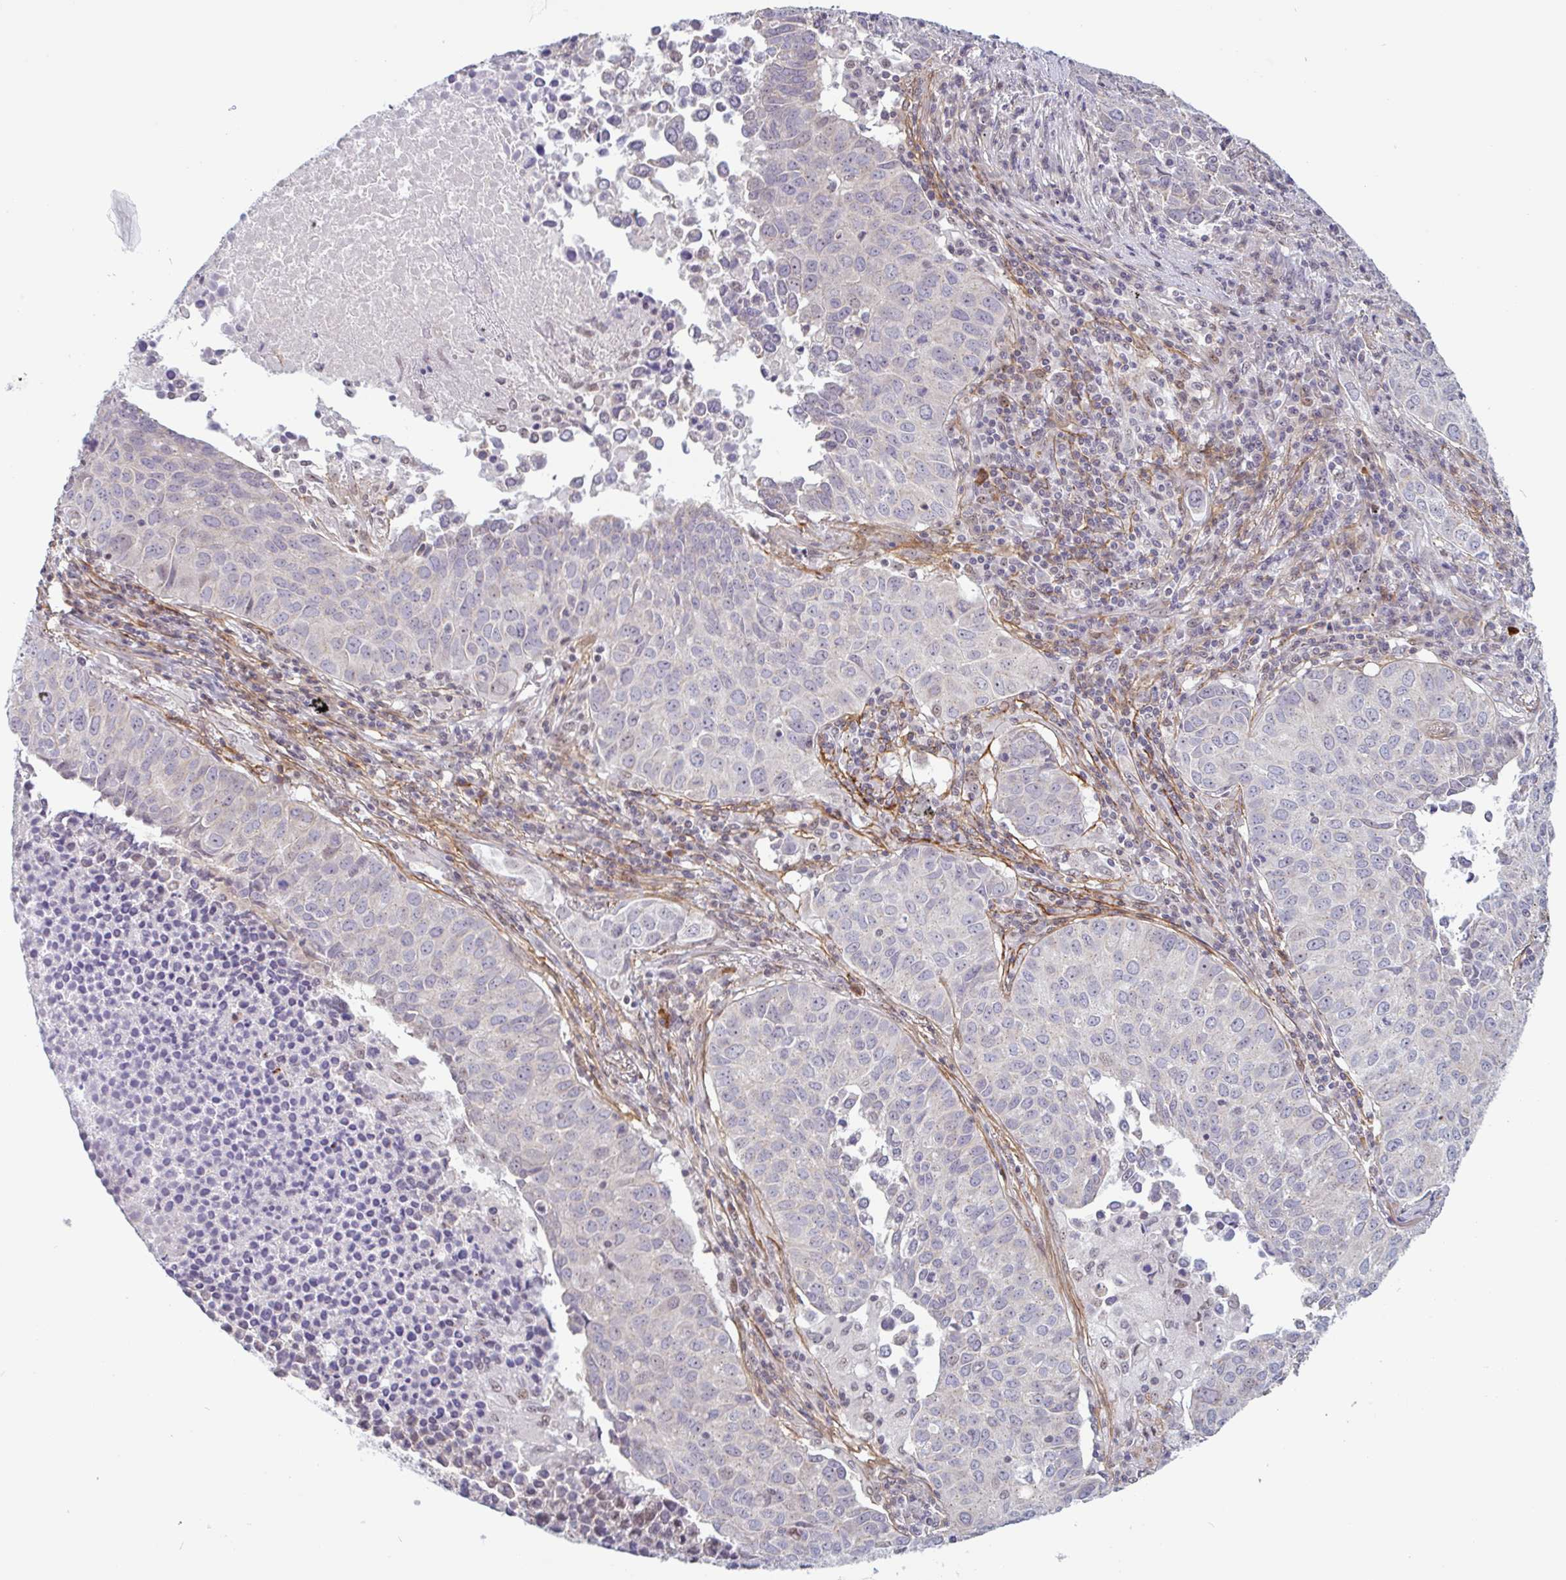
{"staining": {"intensity": "negative", "quantity": "none", "location": "none"}, "tissue": "lung cancer", "cell_type": "Tumor cells", "image_type": "cancer", "snomed": [{"axis": "morphology", "description": "Adenocarcinoma, NOS"}, {"axis": "topography", "description": "Lung"}], "caption": "Immunohistochemical staining of human adenocarcinoma (lung) demonstrates no significant staining in tumor cells.", "gene": "TMEM119", "patient": {"sex": "female", "age": 50}}